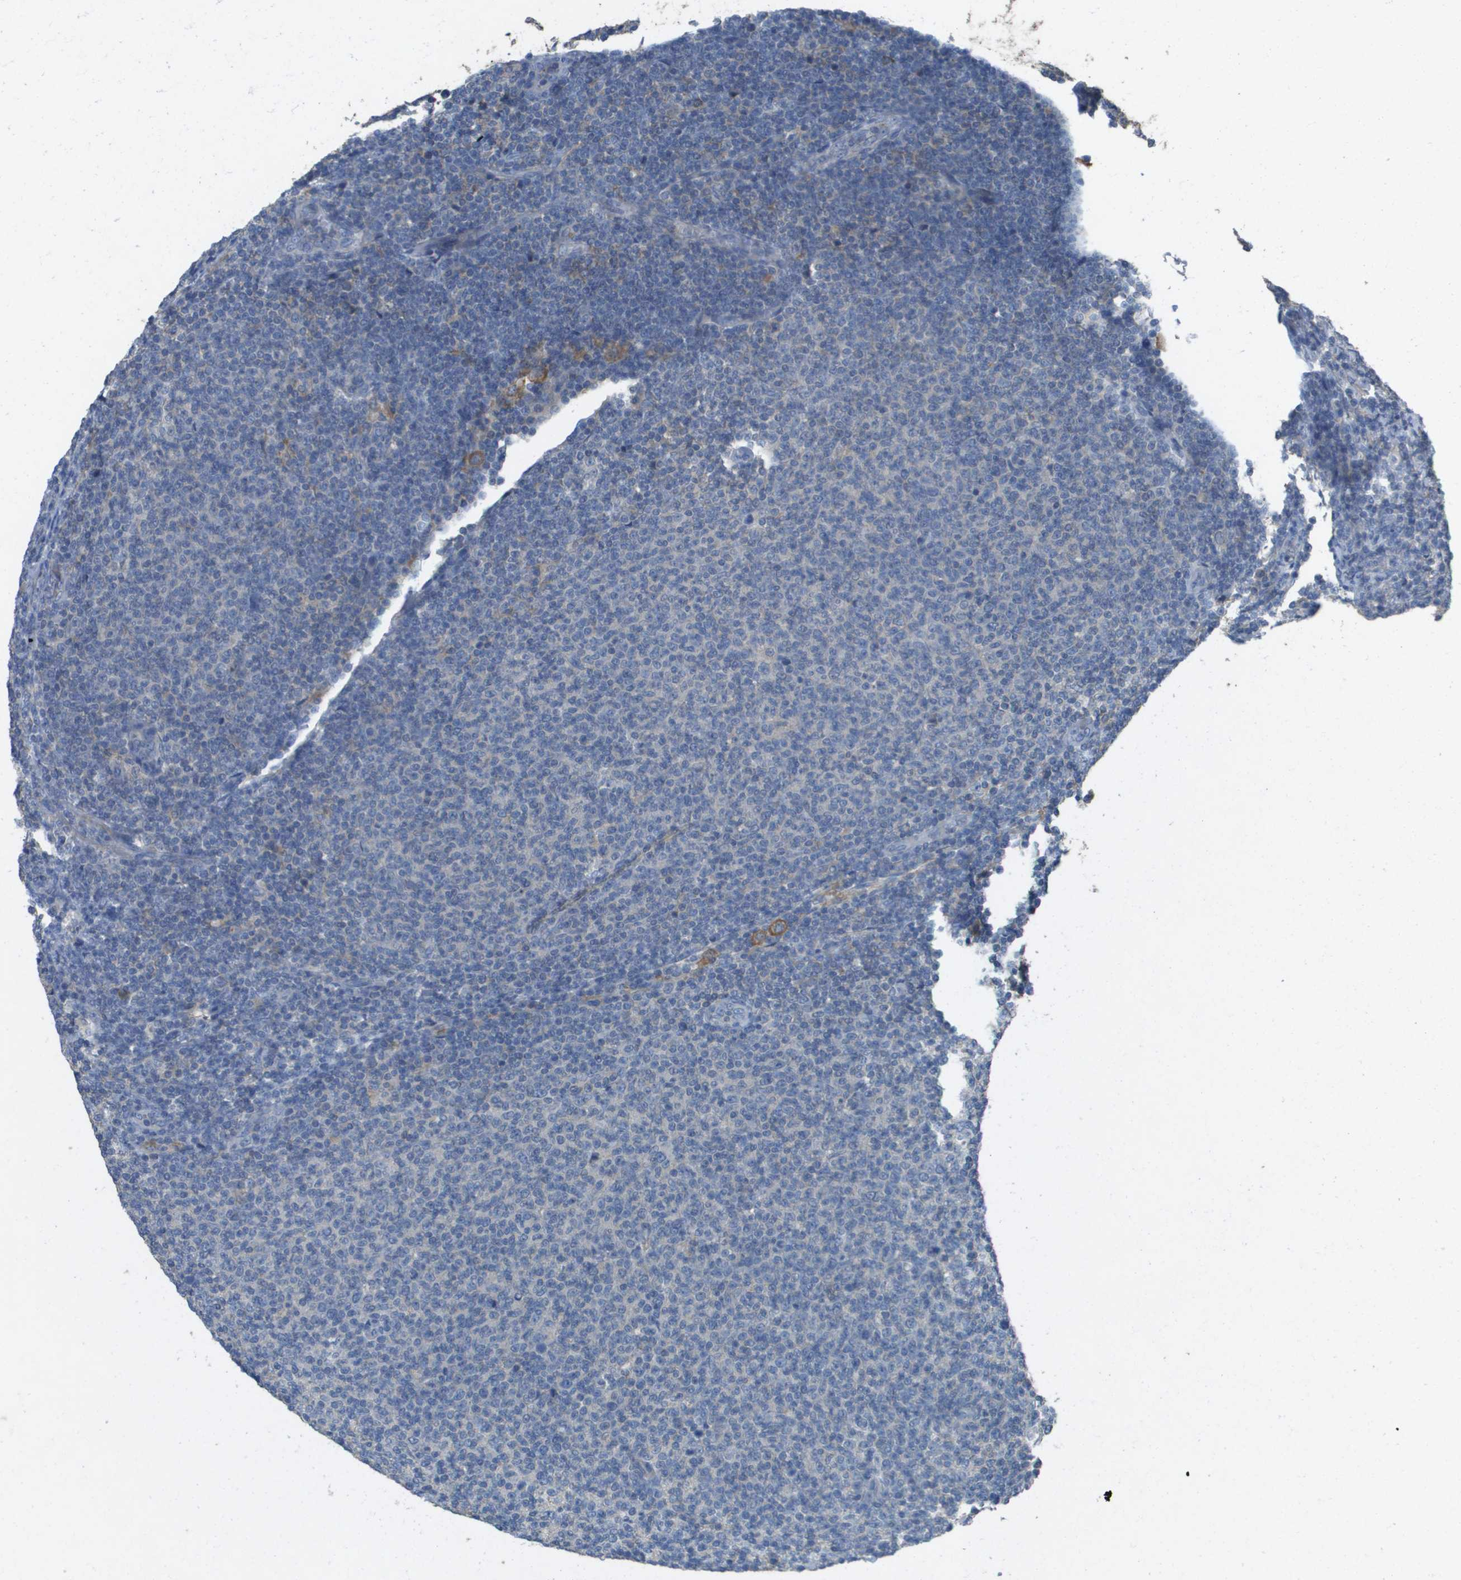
{"staining": {"intensity": "negative", "quantity": "none", "location": "none"}, "tissue": "lymphoma", "cell_type": "Tumor cells", "image_type": "cancer", "snomed": [{"axis": "morphology", "description": "Malignant lymphoma, non-Hodgkin's type, Low grade"}, {"axis": "topography", "description": "Lymph node"}], "caption": "Immunohistochemistry image of lymphoma stained for a protein (brown), which exhibits no expression in tumor cells.", "gene": "CLCA4", "patient": {"sex": "male", "age": 66}}